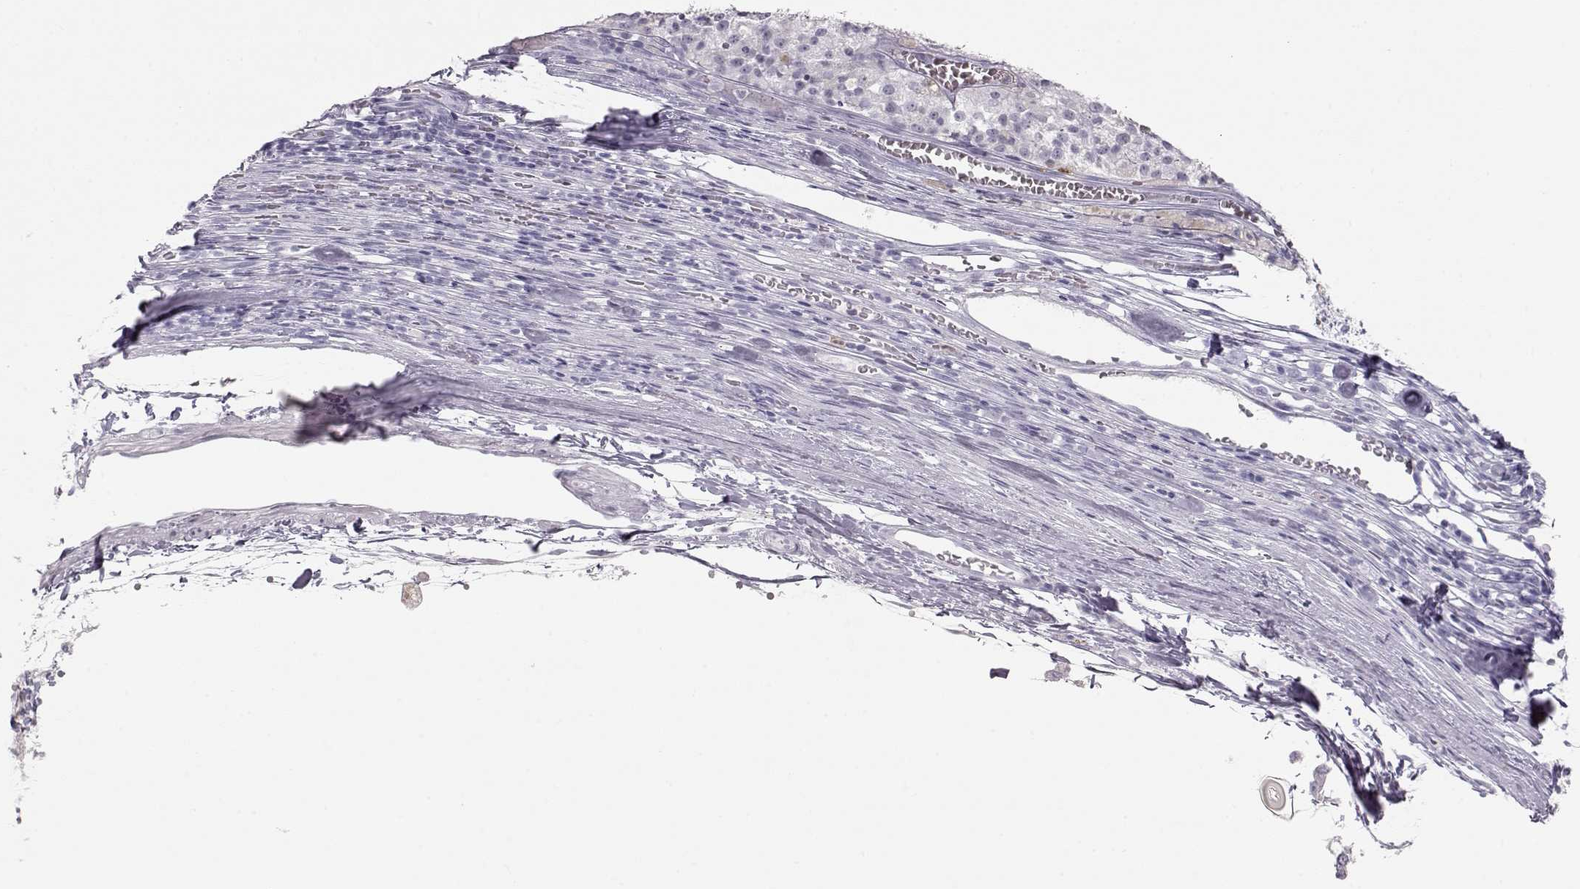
{"staining": {"intensity": "negative", "quantity": "none", "location": "none"}, "tissue": "melanoma", "cell_type": "Tumor cells", "image_type": "cancer", "snomed": [{"axis": "morphology", "description": "Malignant melanoma, Metastatic site"}, {"axis": "topography", "description": "Lymph node"}], "caption": "Immunohistochemistry (IHC) photomicrograph of neoplastic tissue: malignant melanoma (metastatic site) stained with DAB (3,3'-diaminobenzidine) exhibits no significant protein expression in tumor cells.", "gene": "MIP", "patient": {"sex": "female", "age": 64}}